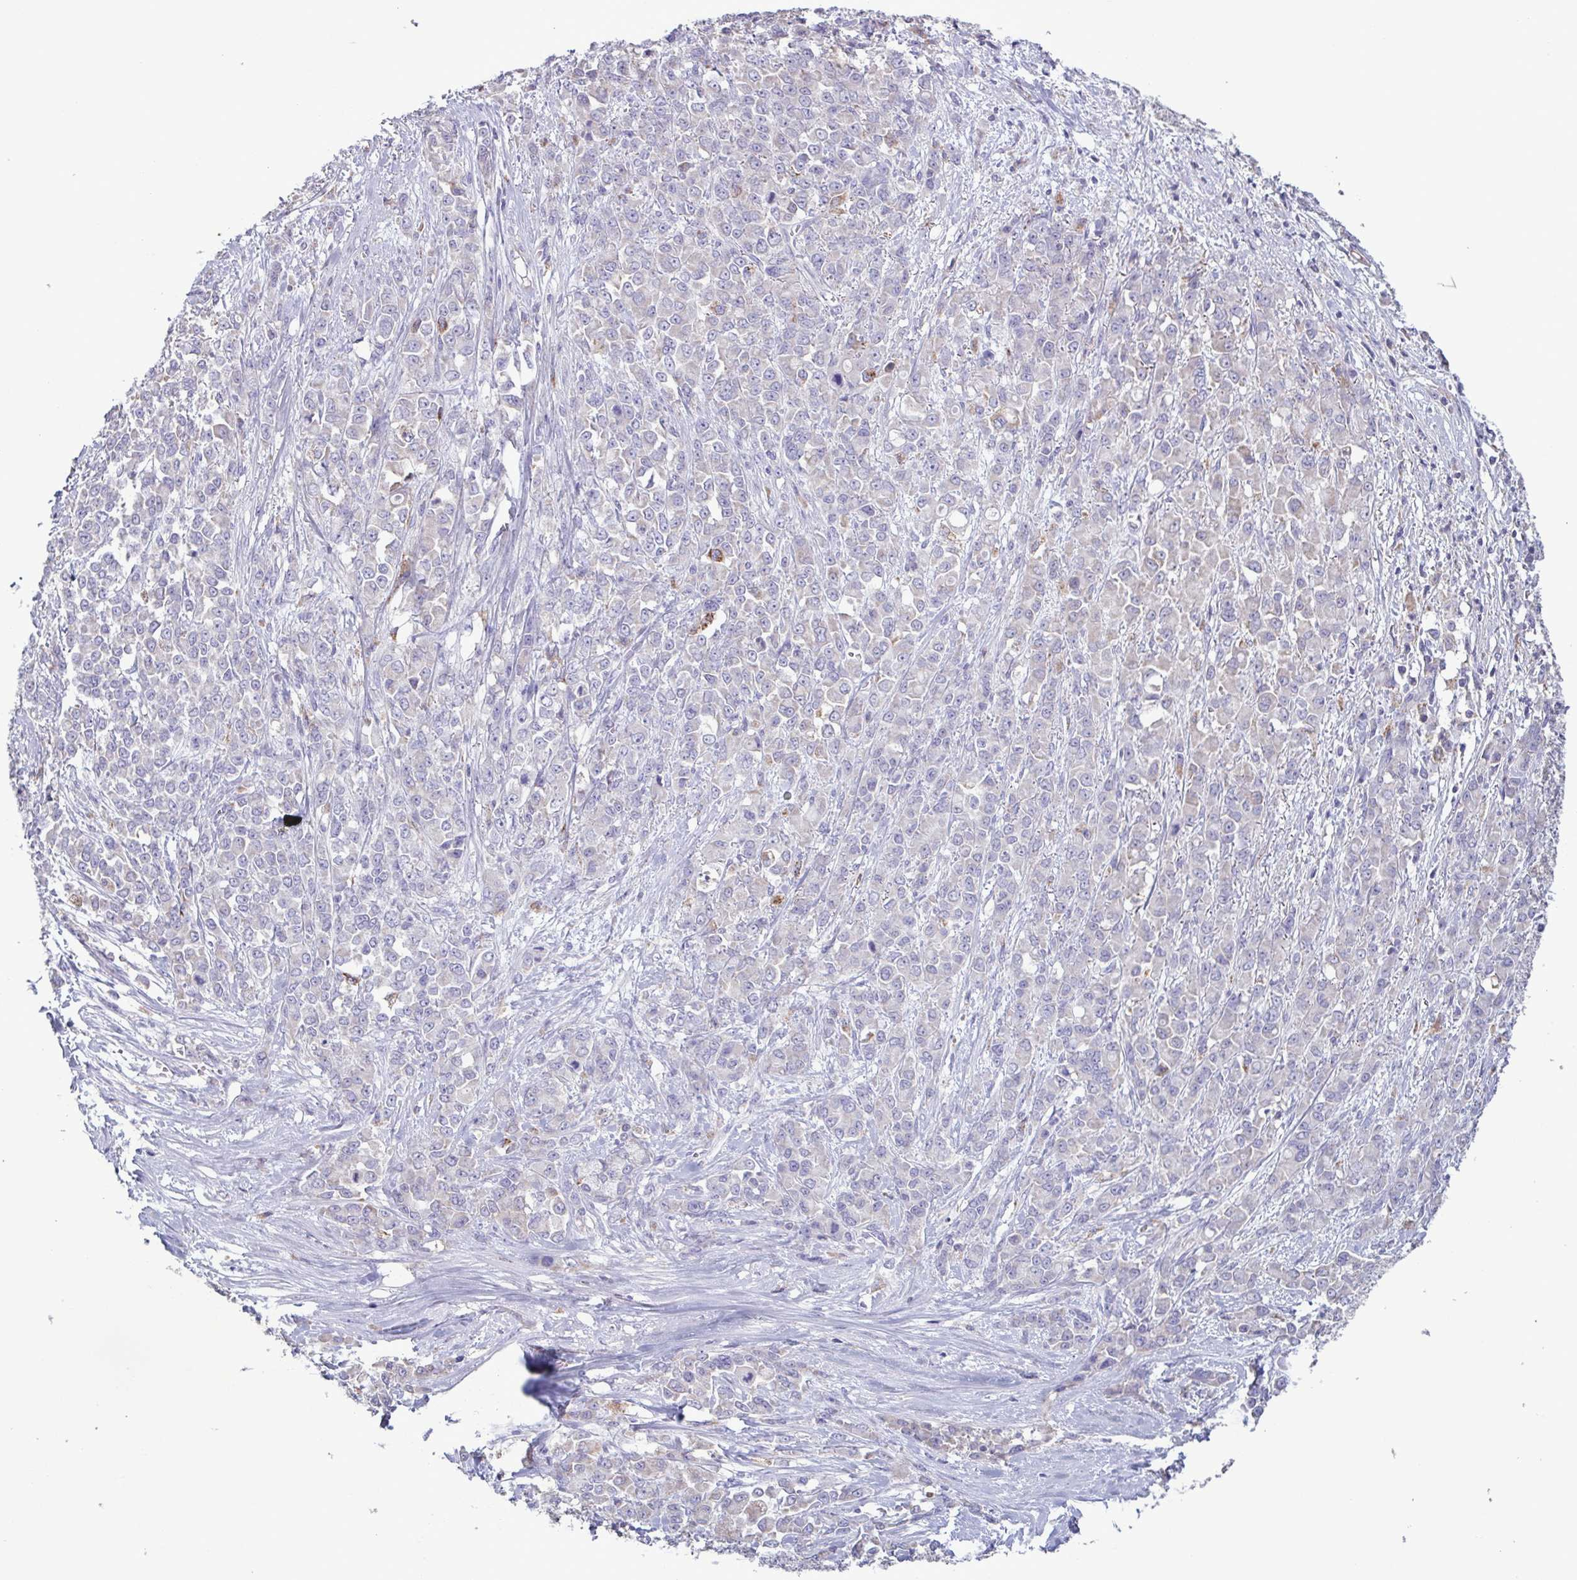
{"staining": {"intensity": "negative", "quantity": "none", "location": "none"}, "tissue": "stomach cancer", "cell_type": "Tumor cells", "image_type": "cancer", "snomed": [{"axis": "morphology", "description": "Adenocarcinoma, NOS"}, {"axis": "topography", "description": "Stomach"}], "caption": "This histopathology image is of adenocarcinoma (stomach) stained with IHC to label a protein in brown with the nuclei are counter-stained blue. There is no staining in tumor cells.", "gene": "F13B", "patient": {"sex": "female", "age": 76}}